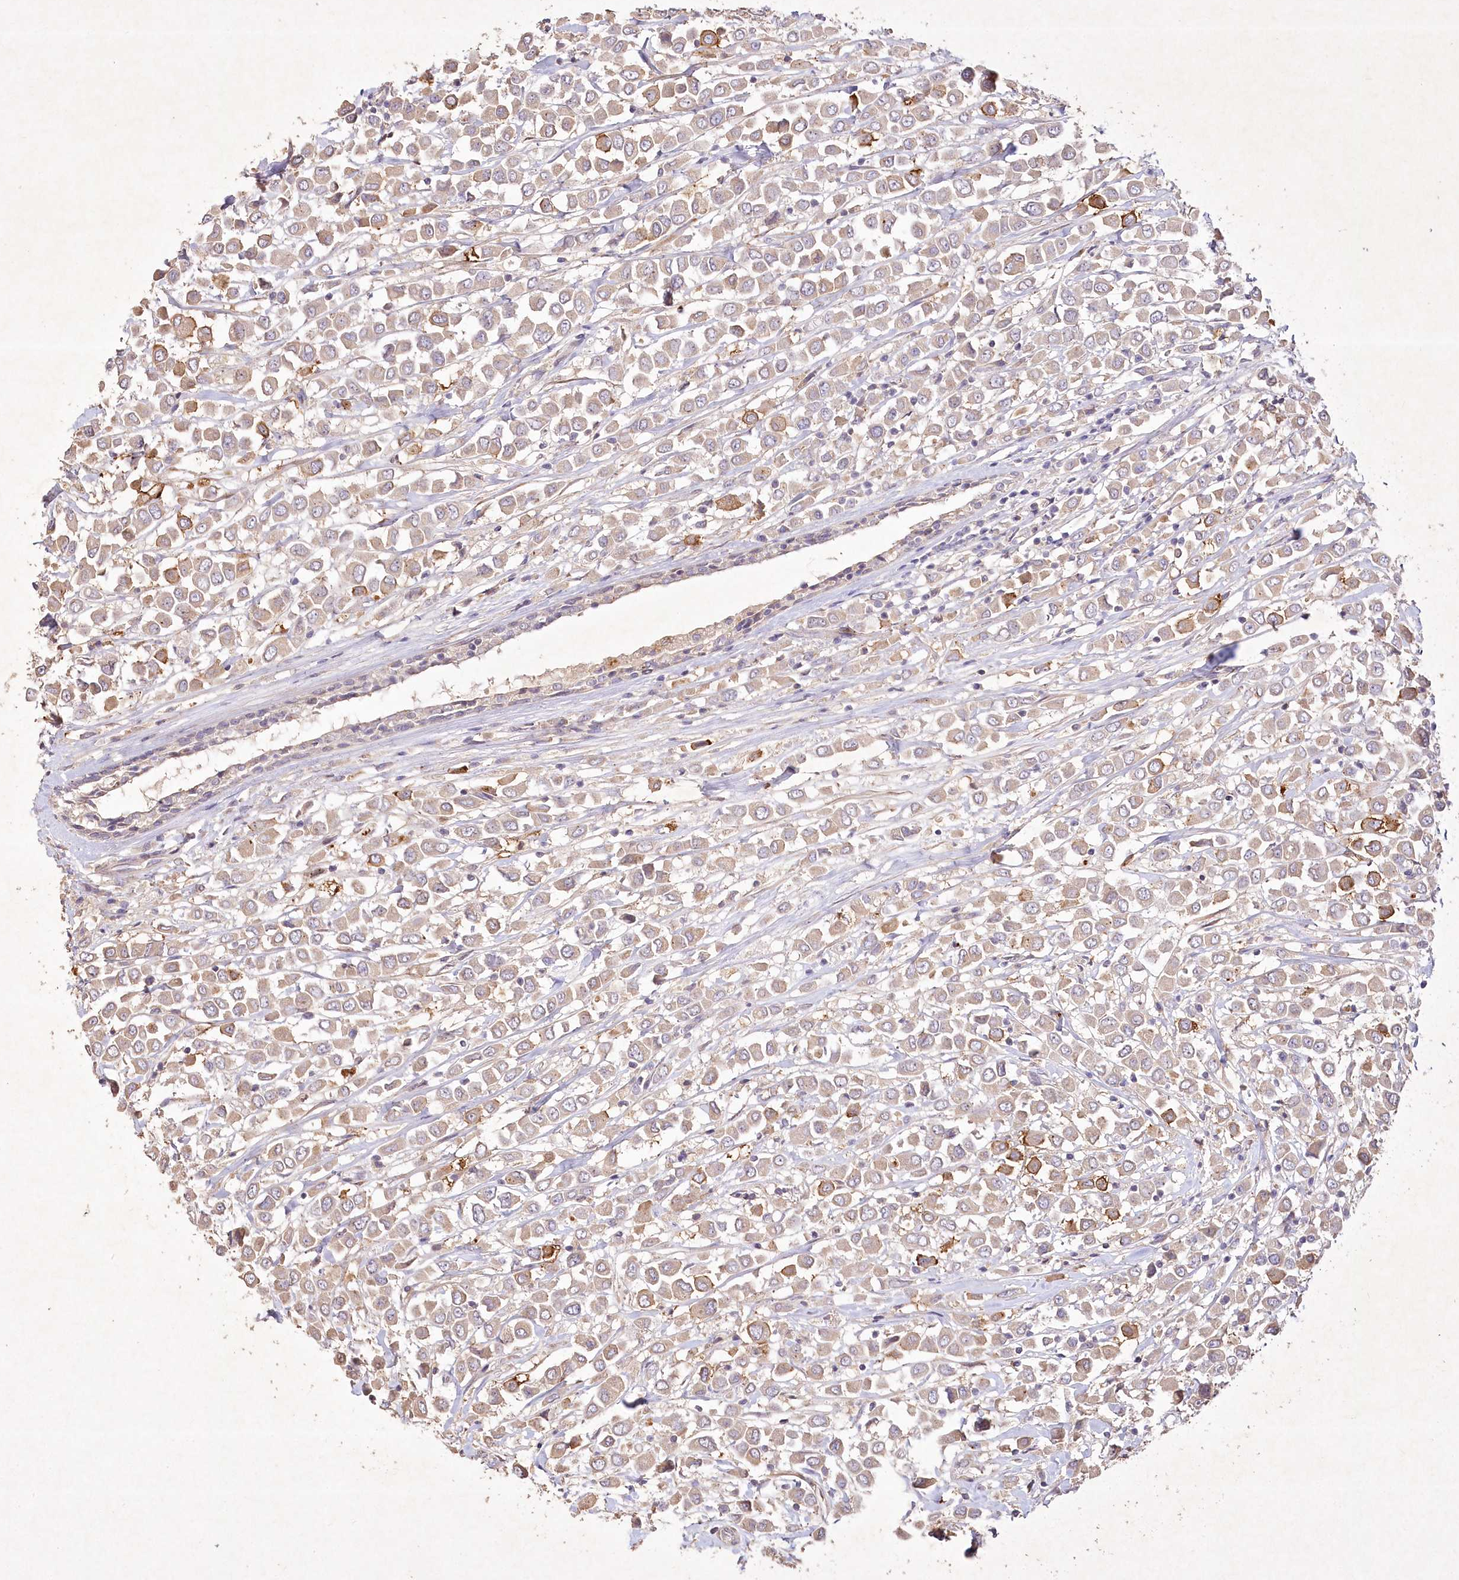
{"staining": {"intensity": "moderate", "quantity": ">75%", "location": "cytoplasmic/membranous"}, "tissue": "breast cancer", "cell_type": "Tumor cells", "image_type": "cancer", "snomed": [{"axis": "morphology", "description": "Duct carcinoma"}, {"axis": "topography", "description": "Breast"}], "caption": "Immunohistochemical staining of human infiltrating ductal carcinoma (breast) demonstrates moderate cytoplasmic/membranous protein expression in about >75% of tumor cells.", "gene": "IRAK1BP1", "patient": {"sex": "female", "age": 61}}